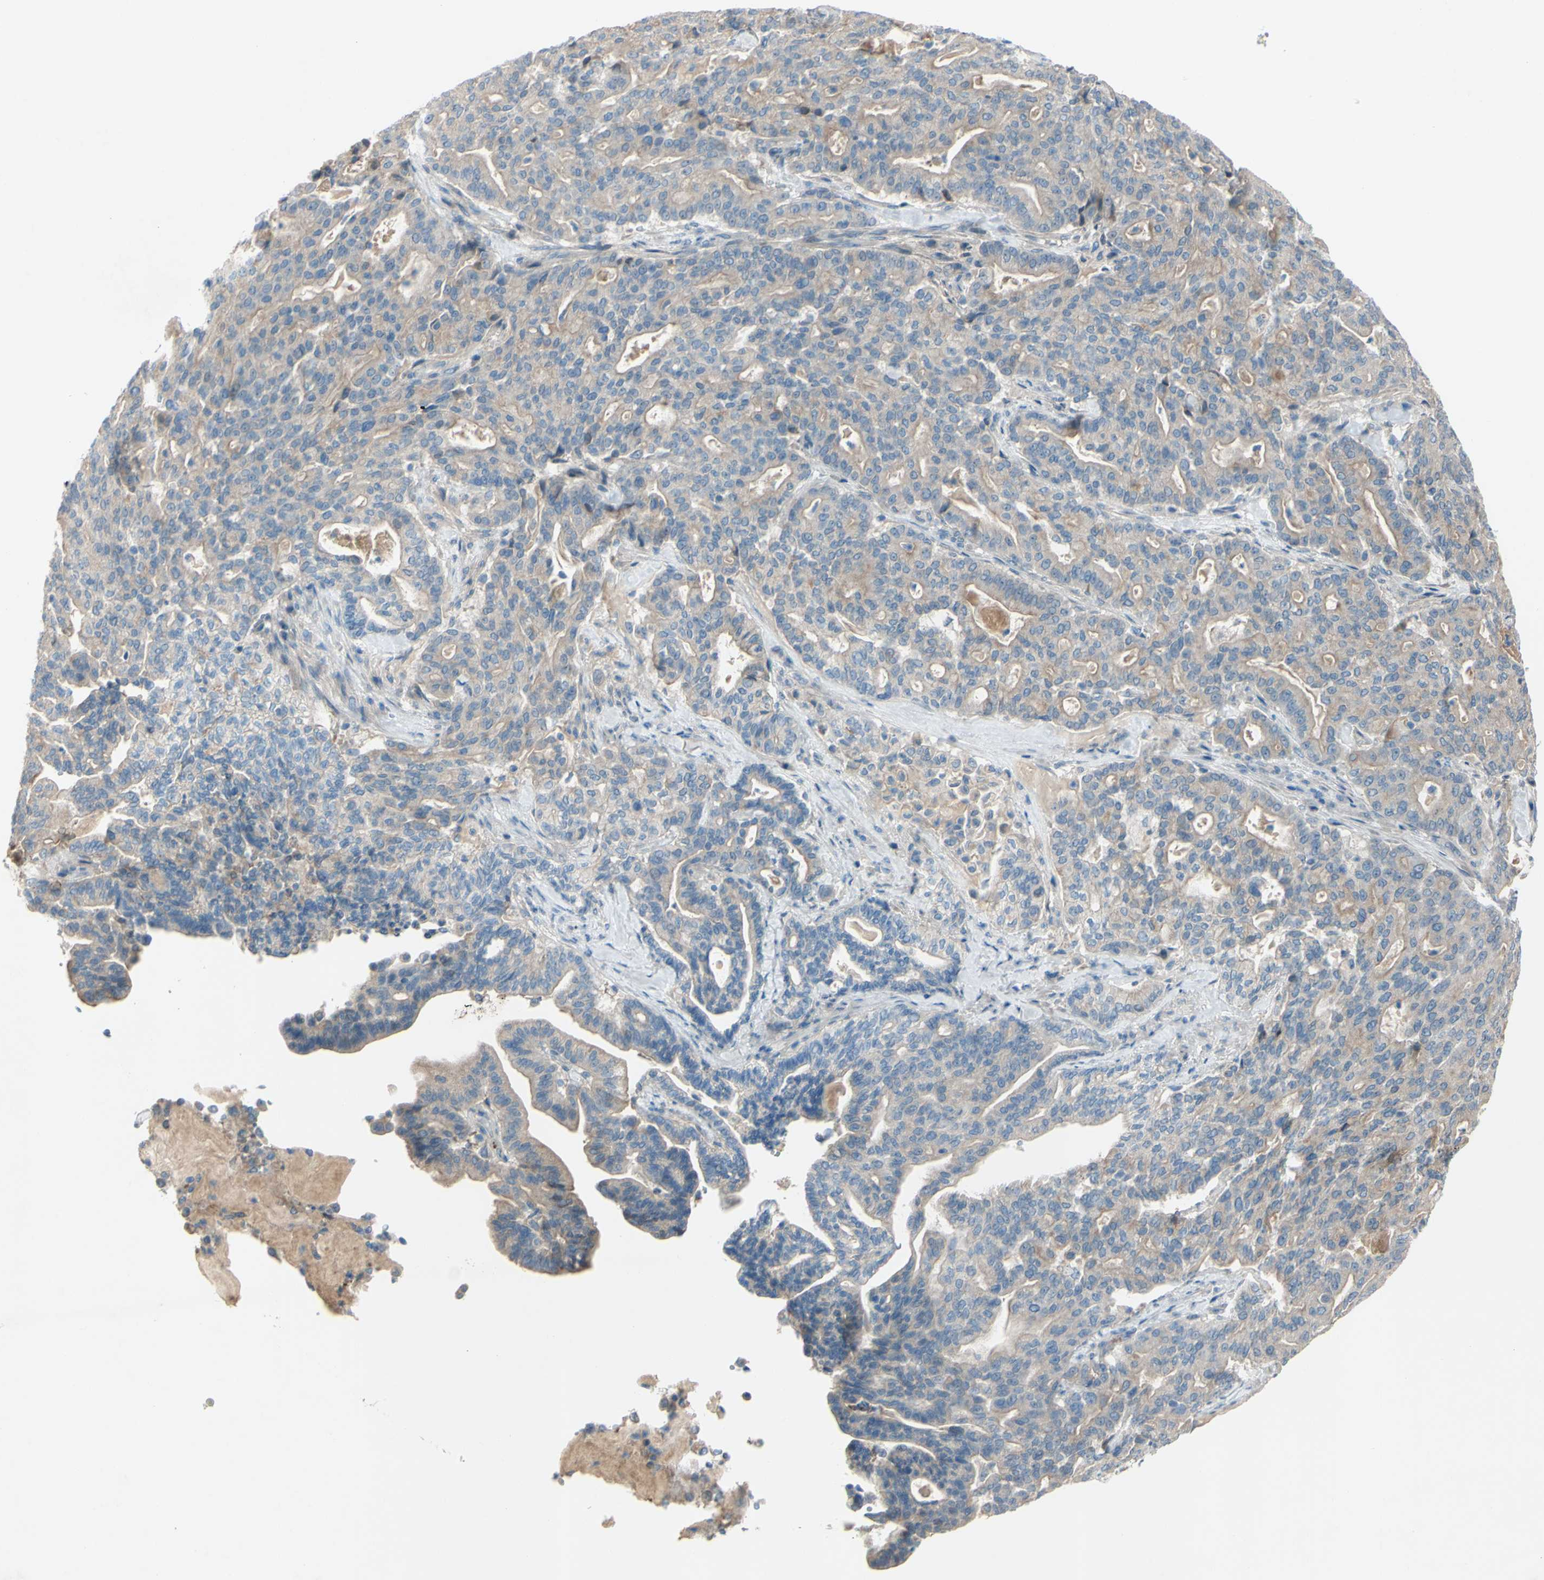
{"staining": {"intensity": "weak", "quantity": "25%-75%", "location": "cytoplasmic/membranous"}, "tissue": "pancreatic cancer", "cell_type": "Tumor cells", "image_type": "cancer", "snomed": [{"axis": "morphology", "description": "Adenocarcinoma, NOS"}, {"axis": "topography", "description": "Pancreas"}], "caption": "DAB (3,3'-diaminobenzidine) immunohistochemical staining of pancreatic adenocarcinoma reveals weak cytoplasmic/membranous protein positivity in approximately 25%-75% of tumor cells.", "gene": "ATRN", "patient": {"sex": "male", "age": 63}}